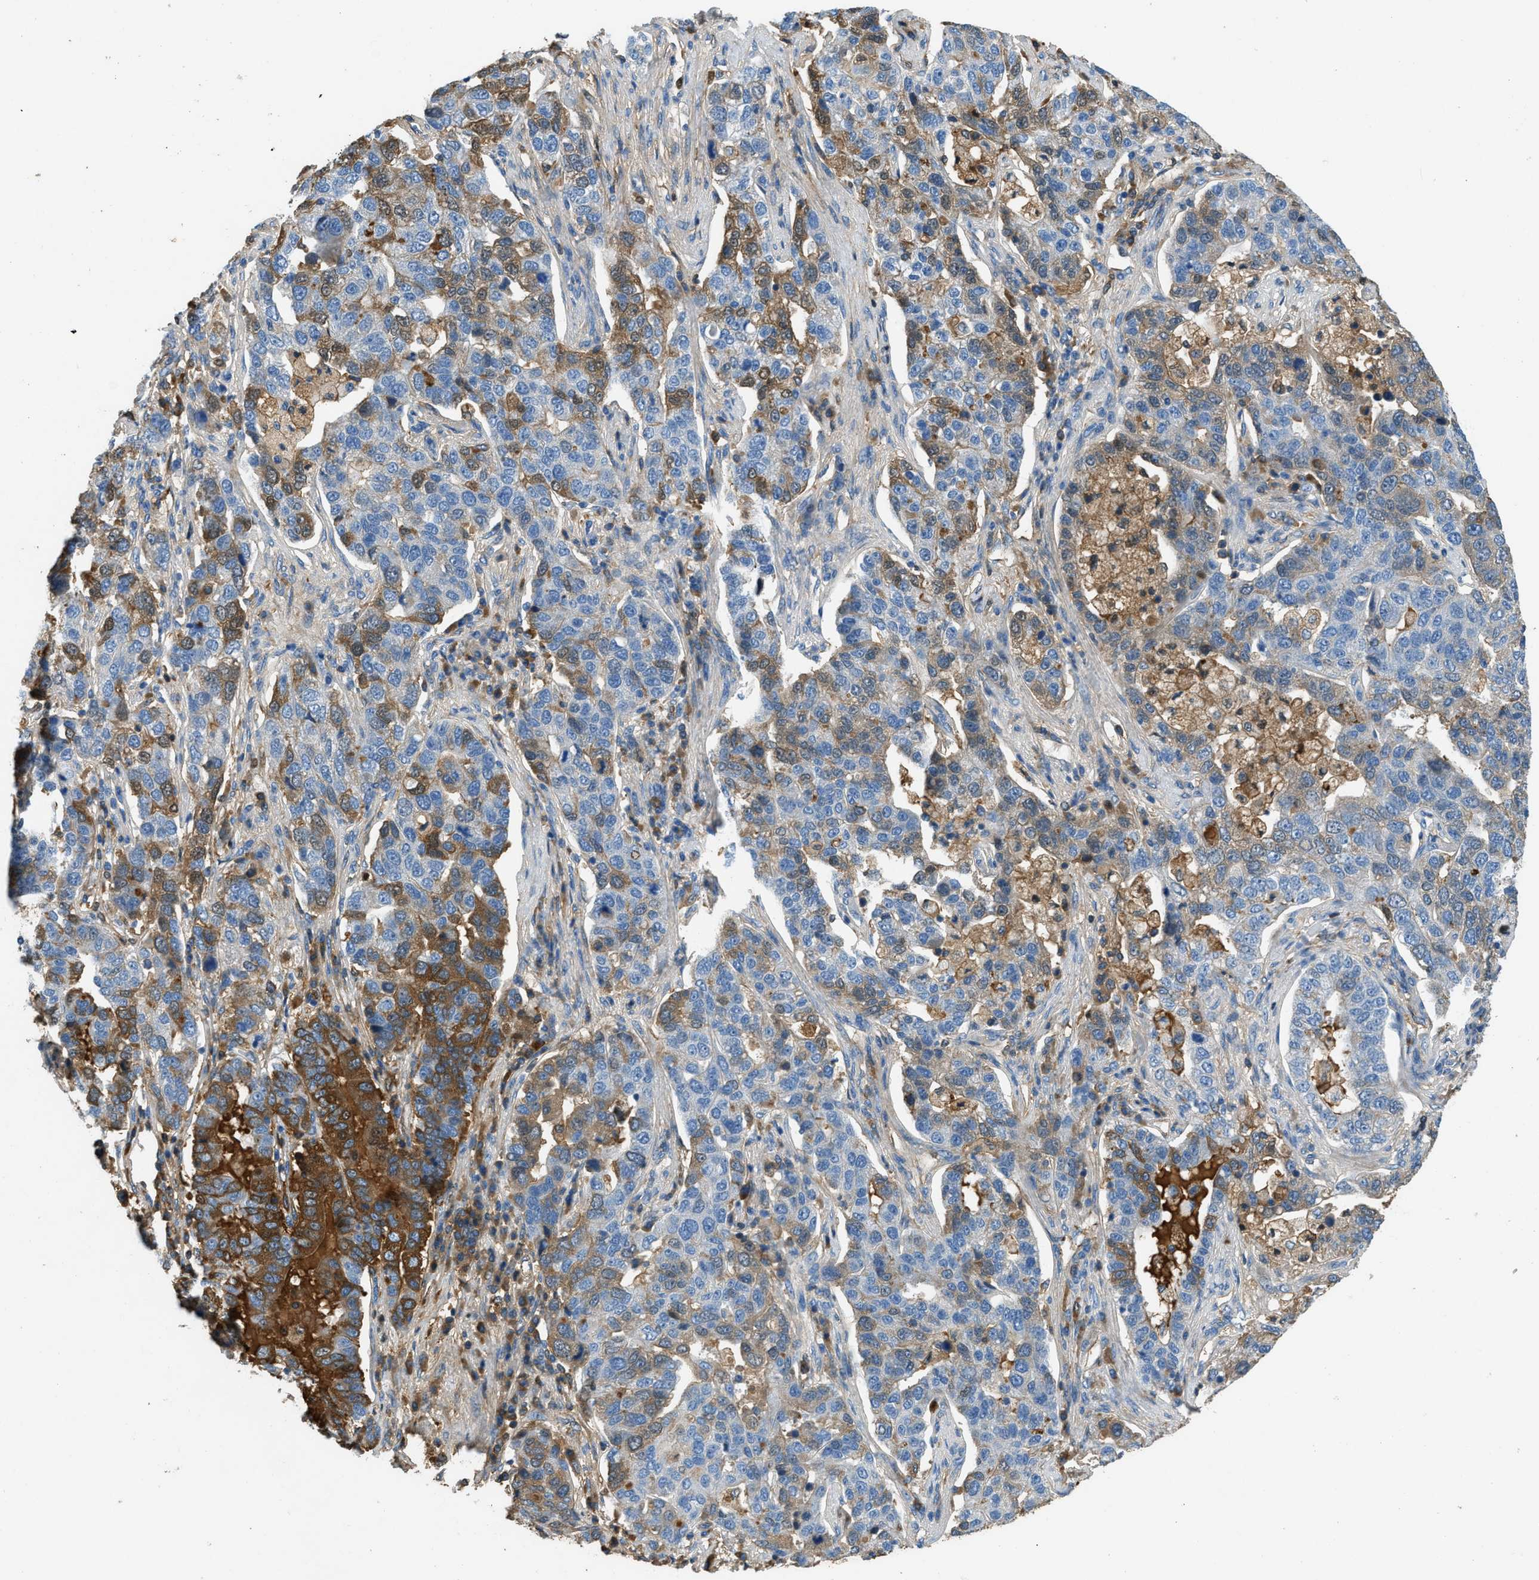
{"staining": {"intensity": "moderate", "quantity": "<25%", "location": "cytoplasmic/membranous"}, "tissue": "pancreatic cancer", "cell_type": "Tumor cells", "image_type": "cancer", "snomed": [{"axis": "morphology", "description": "Adenocarcinoma, NOS"}, {"axis": "topography", "description": "Pancreas"}], "caption": "Immunohistochemistry (IHC) staining of adenocarcinoma (pancreatic), which reveals low levels of moderate cytoplasmic/membranous expression in approximately <25% of tumor cells indicating moderate cytoplasmic/membranous protein positivity. The staining was performed using DAB (3,3'-diaminobenzidine) (brown) for protein detection and nuclei were counterstained in hematoxylin (blue).", "gene": "STC1", "patient": {"sex": "female", "age": 61}}